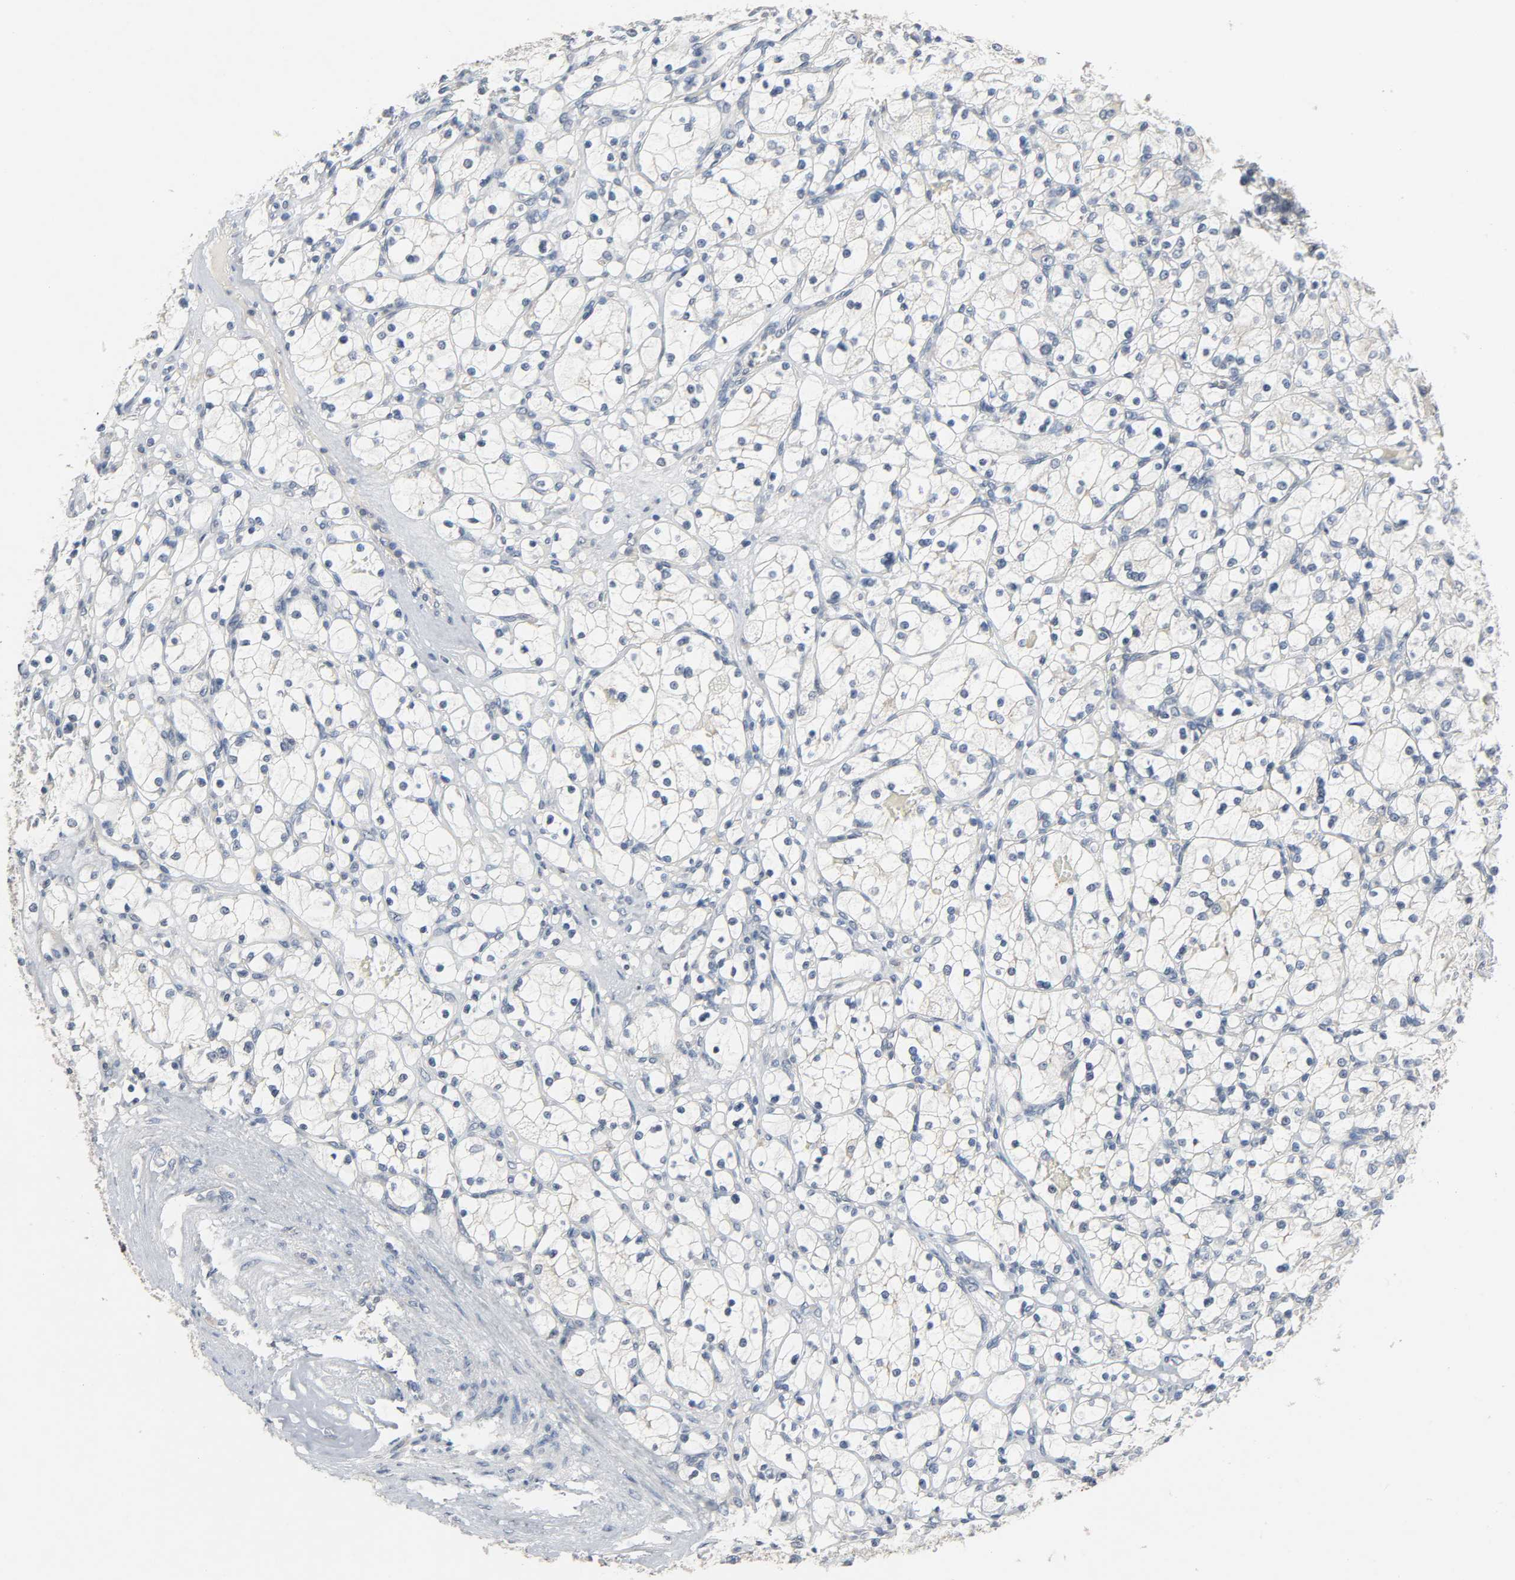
{"staining": {"intensity": "negative", "quantity": "none", "location": "none"}, "tissue": "renal cancer", "cell_type": "Tumor cells", "image_type": "cancer", "snomed": [{"axis": "morphology", "description": "Adenocarcinoma, NOS"}, {"axis": "topography", "description": "Kidney"}], "caption": "Photomicrograph shows no significant protein staining in tumor cells of adenocarcinoma (renal).", "gene": "CD4", "patient": {"sex": "female", "age": 83}}